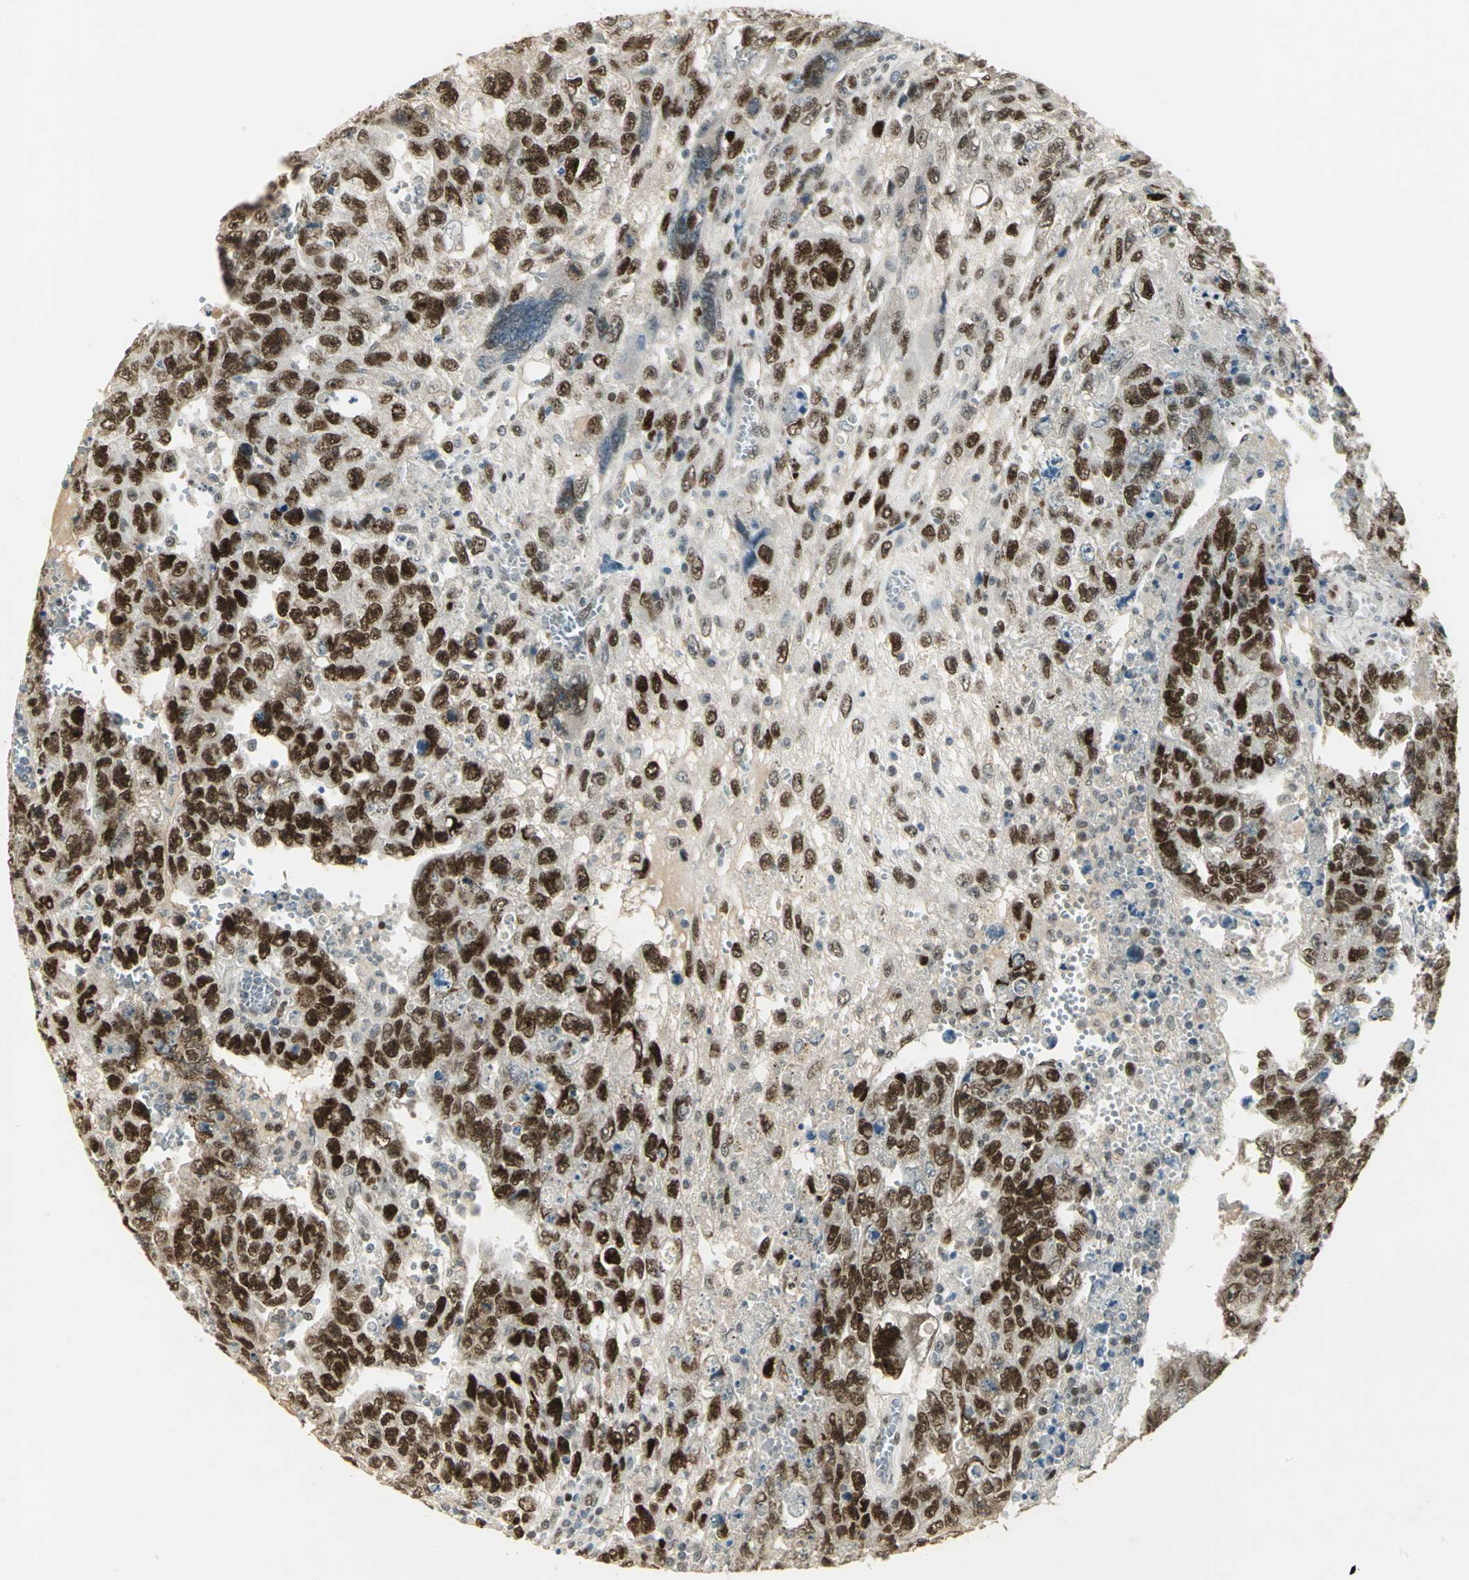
{"staining": {"intensity": "strong", "quantity": ">75%", "location": "nuclear"}, "tissue": "testis cancer", "cell_type": "Tumor cells", "image_type": "cancer", "snomed": [{"axis": "morphology", "description": "Carcinoma, Embryonal, NOS"}, {"axis": "topography", "description": "Testis"}], "caption": "This image displays IHC staining of testis cancer (embryonal carcinoma), with high strong nuclear staining in approximately >75% of tumor cells.", "gene": "AK6", "patient": {"sex": "male", "age": 28}}